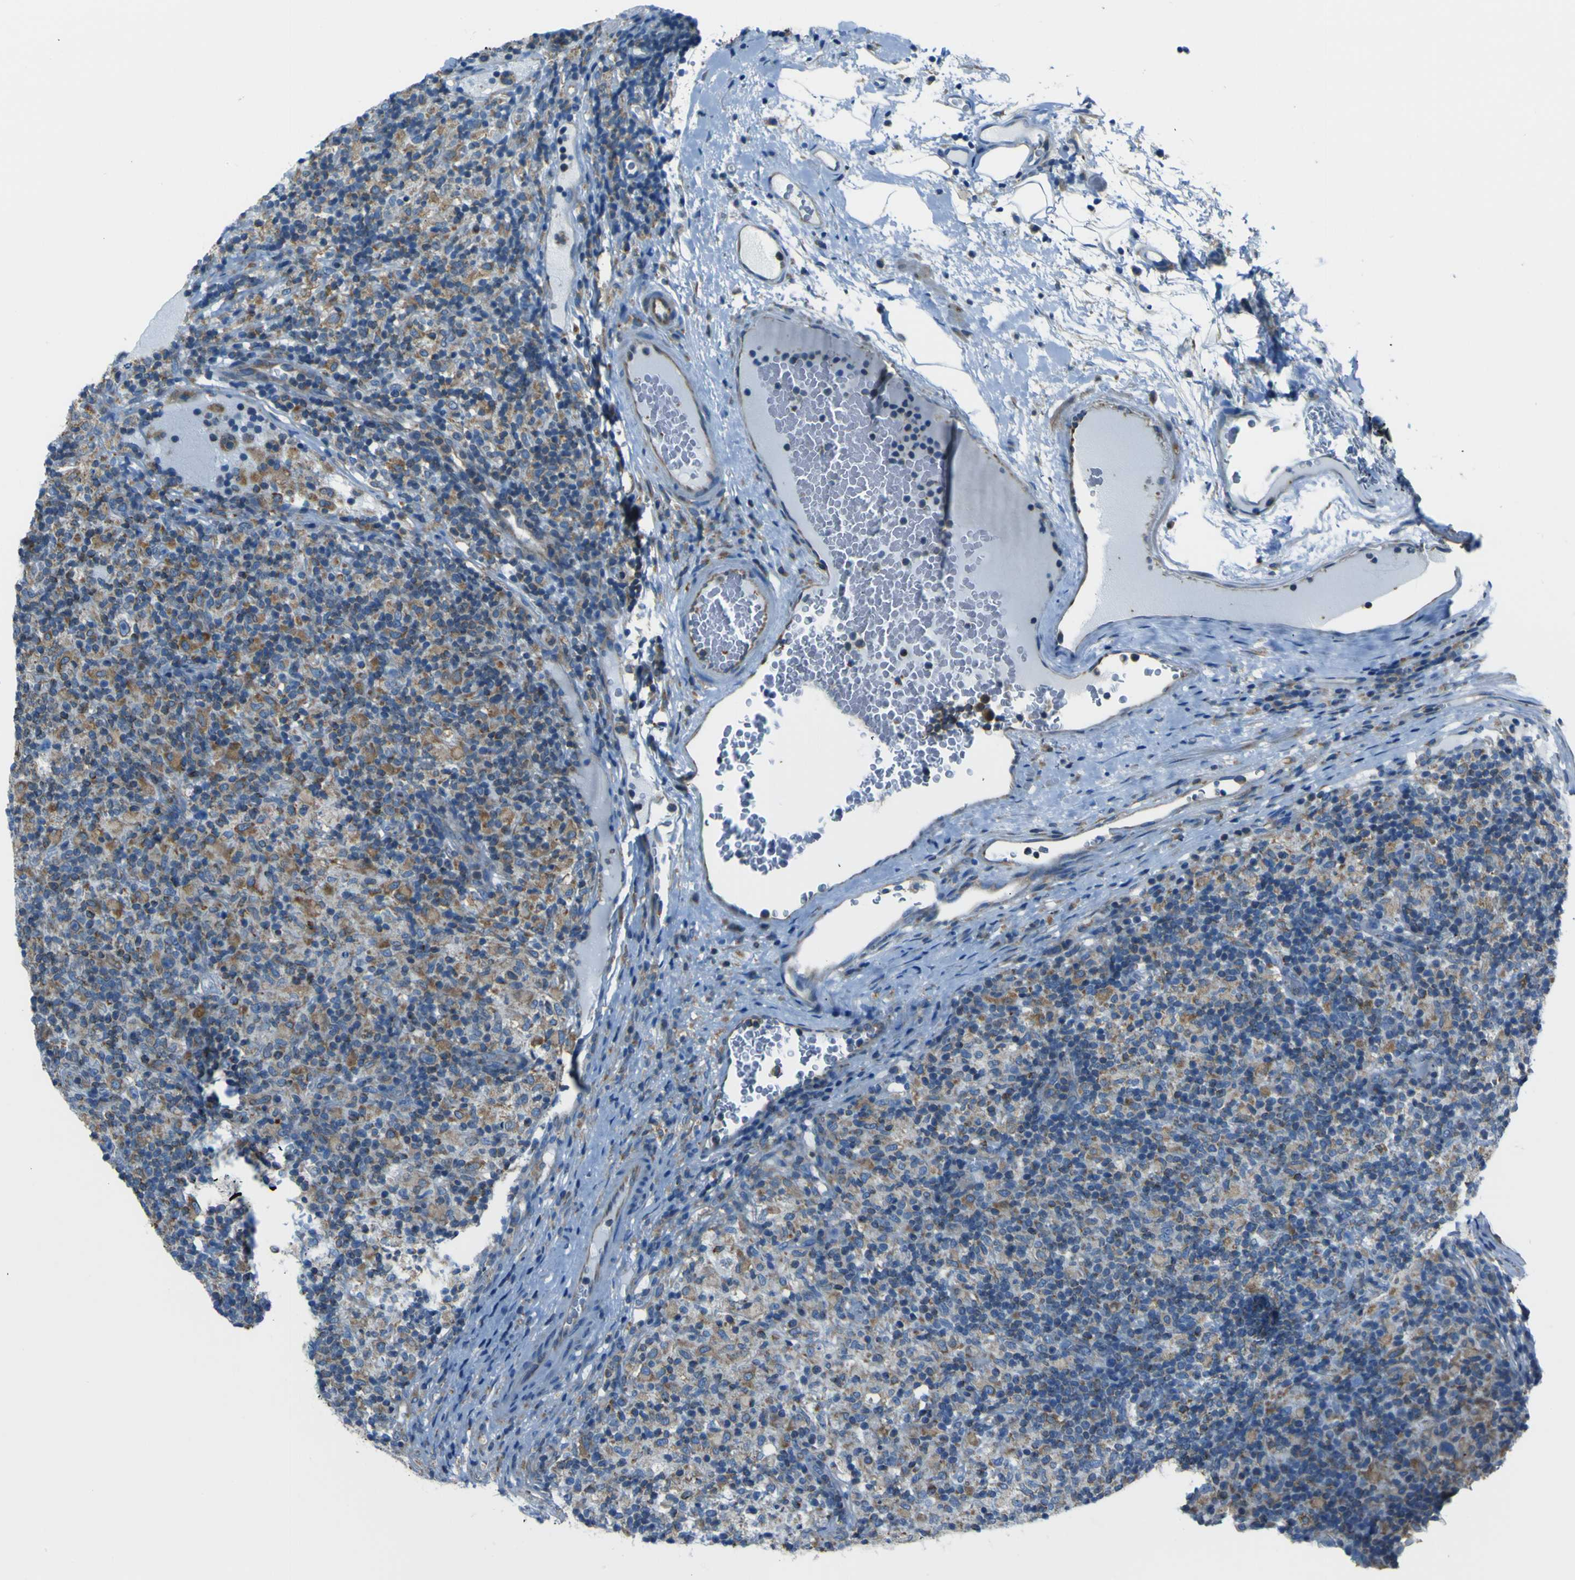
{"staining": {"intensity": "moderate", "quantity": ">75%", "location": "cytoplasmic/membranous"}, "tissue": "lymphoma", "cell_type": "Tumor cells", "image_type": "cancer", "snomed": [{"axis": "morphology", "description": "Hodgkin's disease, NOS"}, {"axis": "topography", "description": "Lymph node"}], "caption": "DAB (3,3'-diaminobenzidine) immunohistochemical staining of human Hodgkin's disease displays moderate cytoplasmic/membranous protein expression in about >75% of tumor cells. The protein is stained brown, and the nuclei are stained in blue (DAB IHC with brightfield microscopy, high magnification).", "gene": "STIM1", "patient": {"sex": "male", "age": 70}}